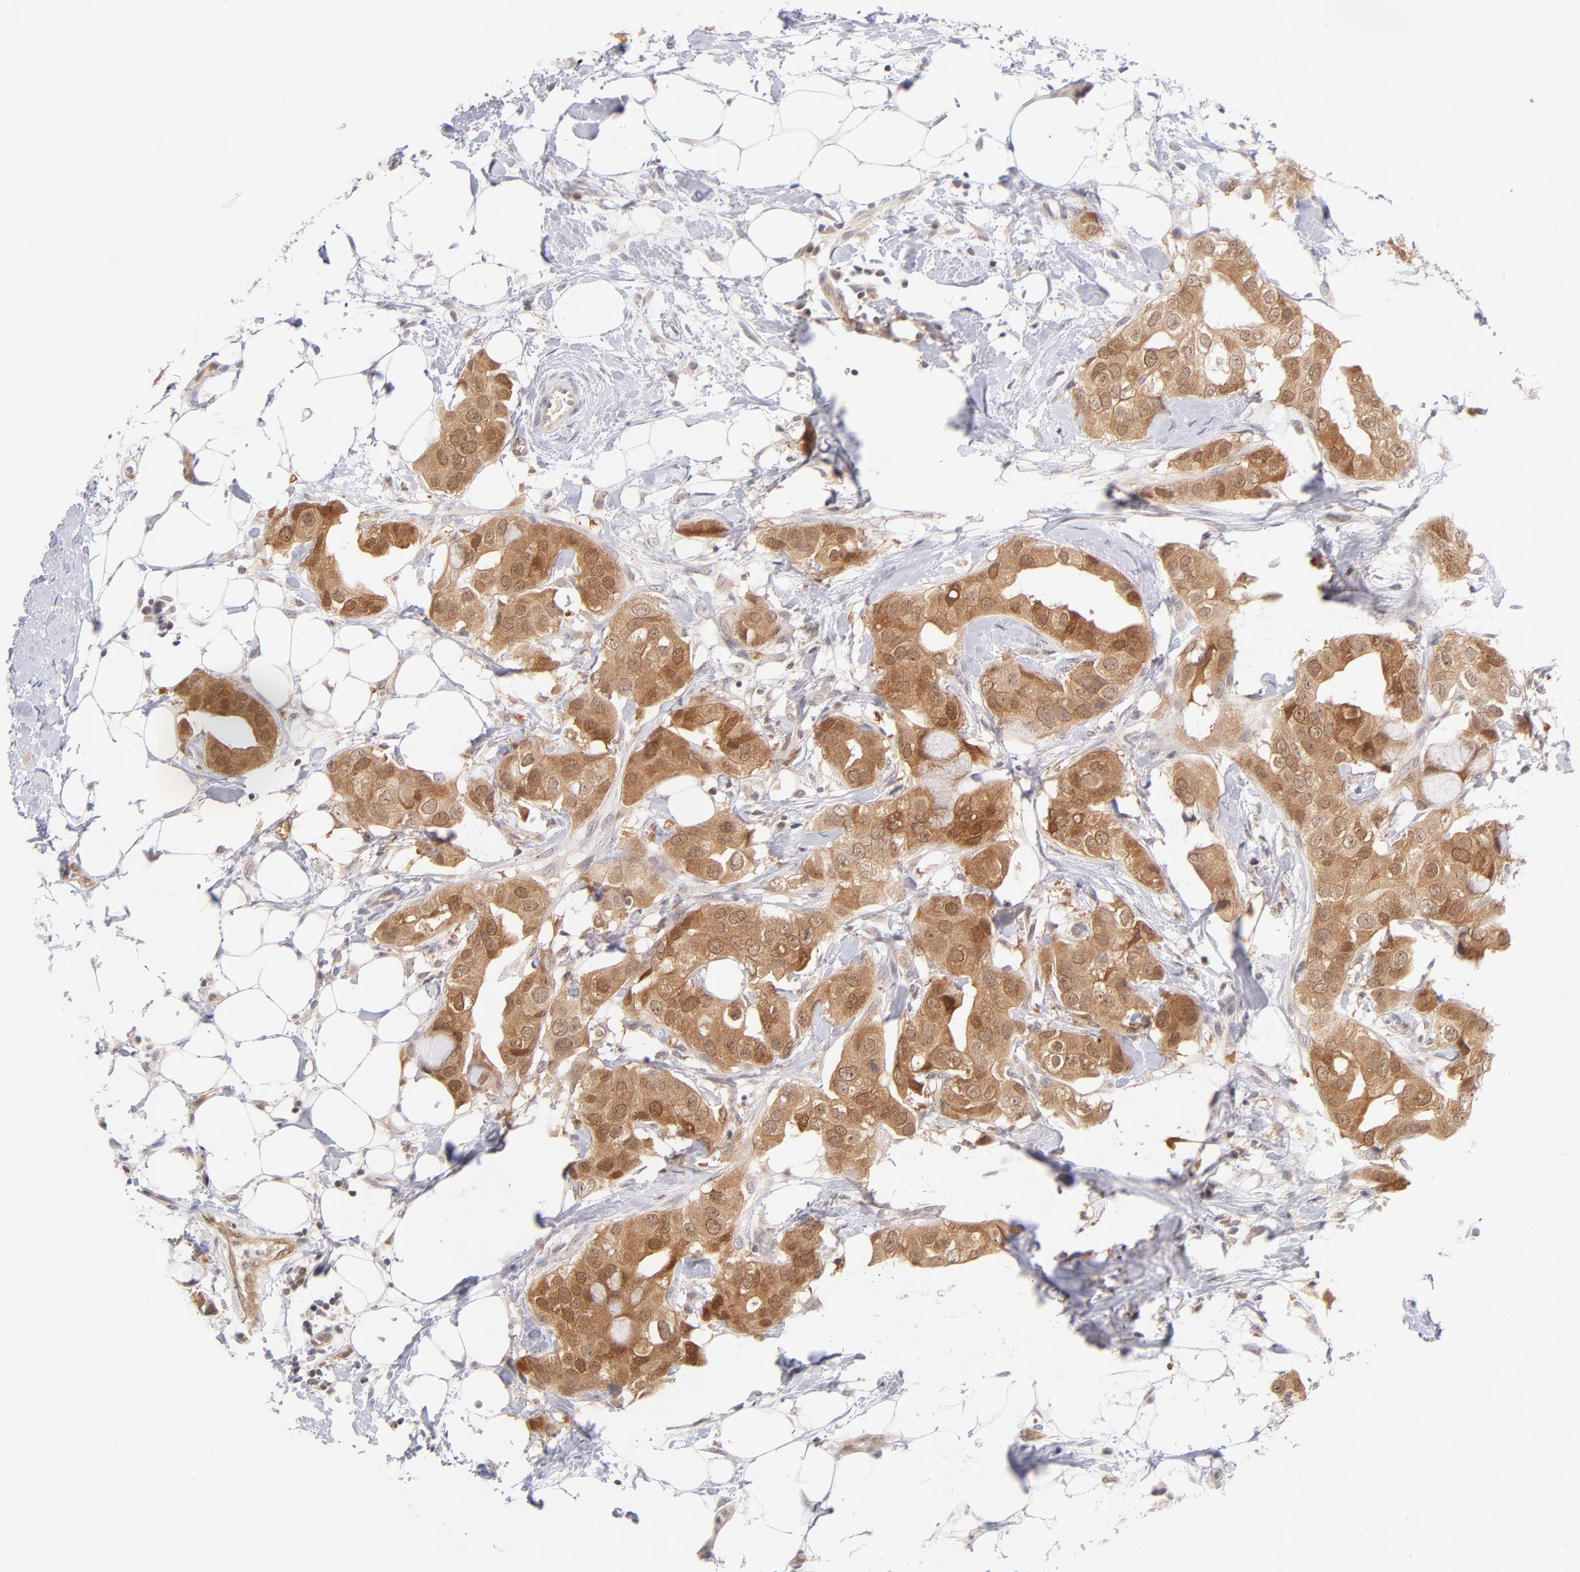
{"staining": {"intensity": "moderate", "quantity": ">75%", "location": "cytoplasmic/membranous,nuclear"}, "tissue": "breast cancer", "cell_type": "Tumor cells", "image_type": "cancer", "snomed": [{"axis": "morphology", "description": "Duct carcinoma"}, {"axis": "topography", "description": "Breast"}], "caption": "This photomicrograph displays breast cancer (infiltrating ductal carcinoma) stained with immunohistochemistry to label a protein in brown. The cytoplasmic/membranous and nuclear of tumor cells show moderate positivity for the protein. Nuclei are counter-stained blue.", "gene": "CASP6", "patient": {"sex": "female", "age": 40}}